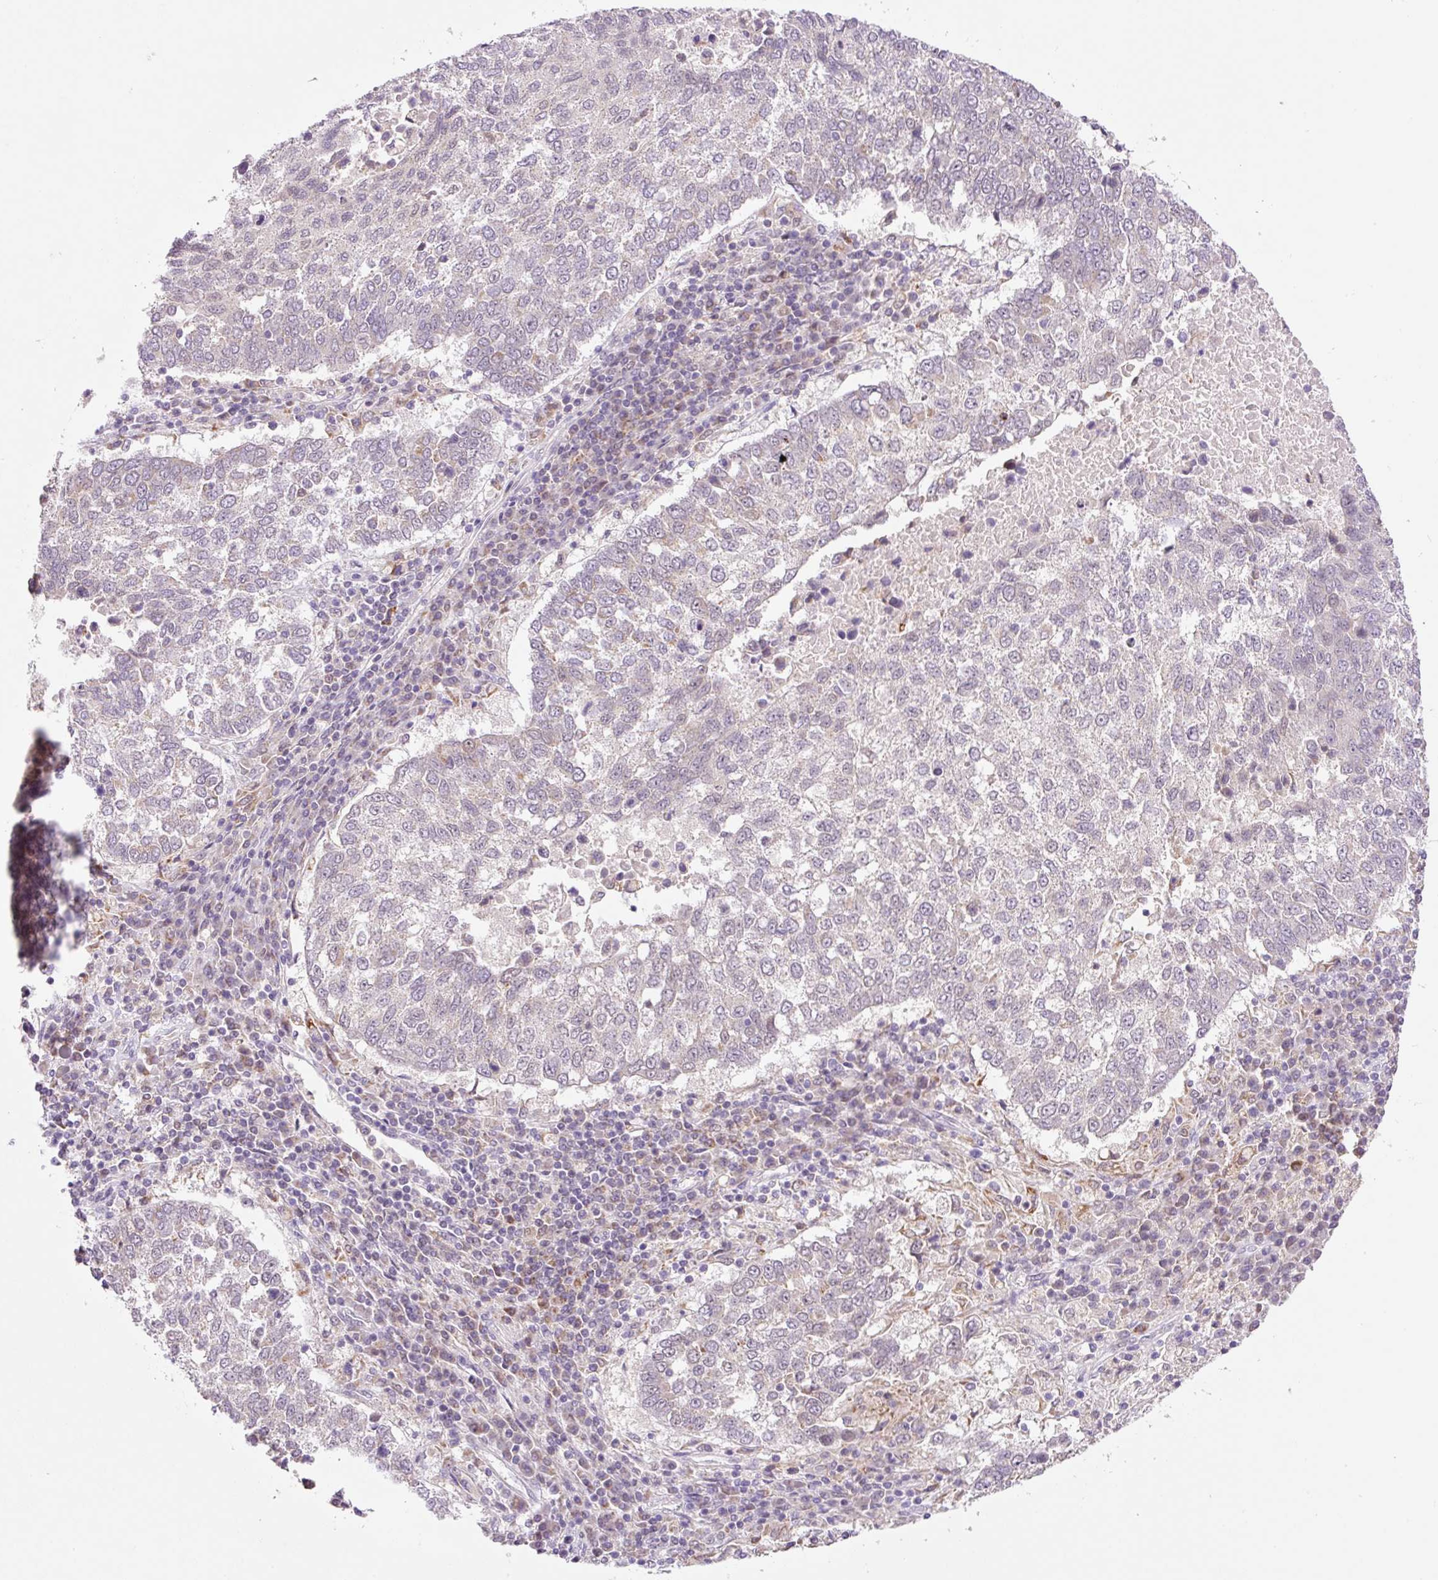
{"staining": {"intensity": "negative", "quantity": "none", "location": "none"}, "tissue": "lung cancer", "cell_type": "Tumor cells", "image_type": "cancer", "snomed": [{"axis": "morphology", "description": "Squamous cell carcinoma, NOS"}, {"axis": "topography", "description": "Lung"}], "caption": "Tumor cells are negative for protein expression in human lung squamous cell carcinoma.", "gene": "PCK2", "patient": {"sex": "male", "age": 73}}